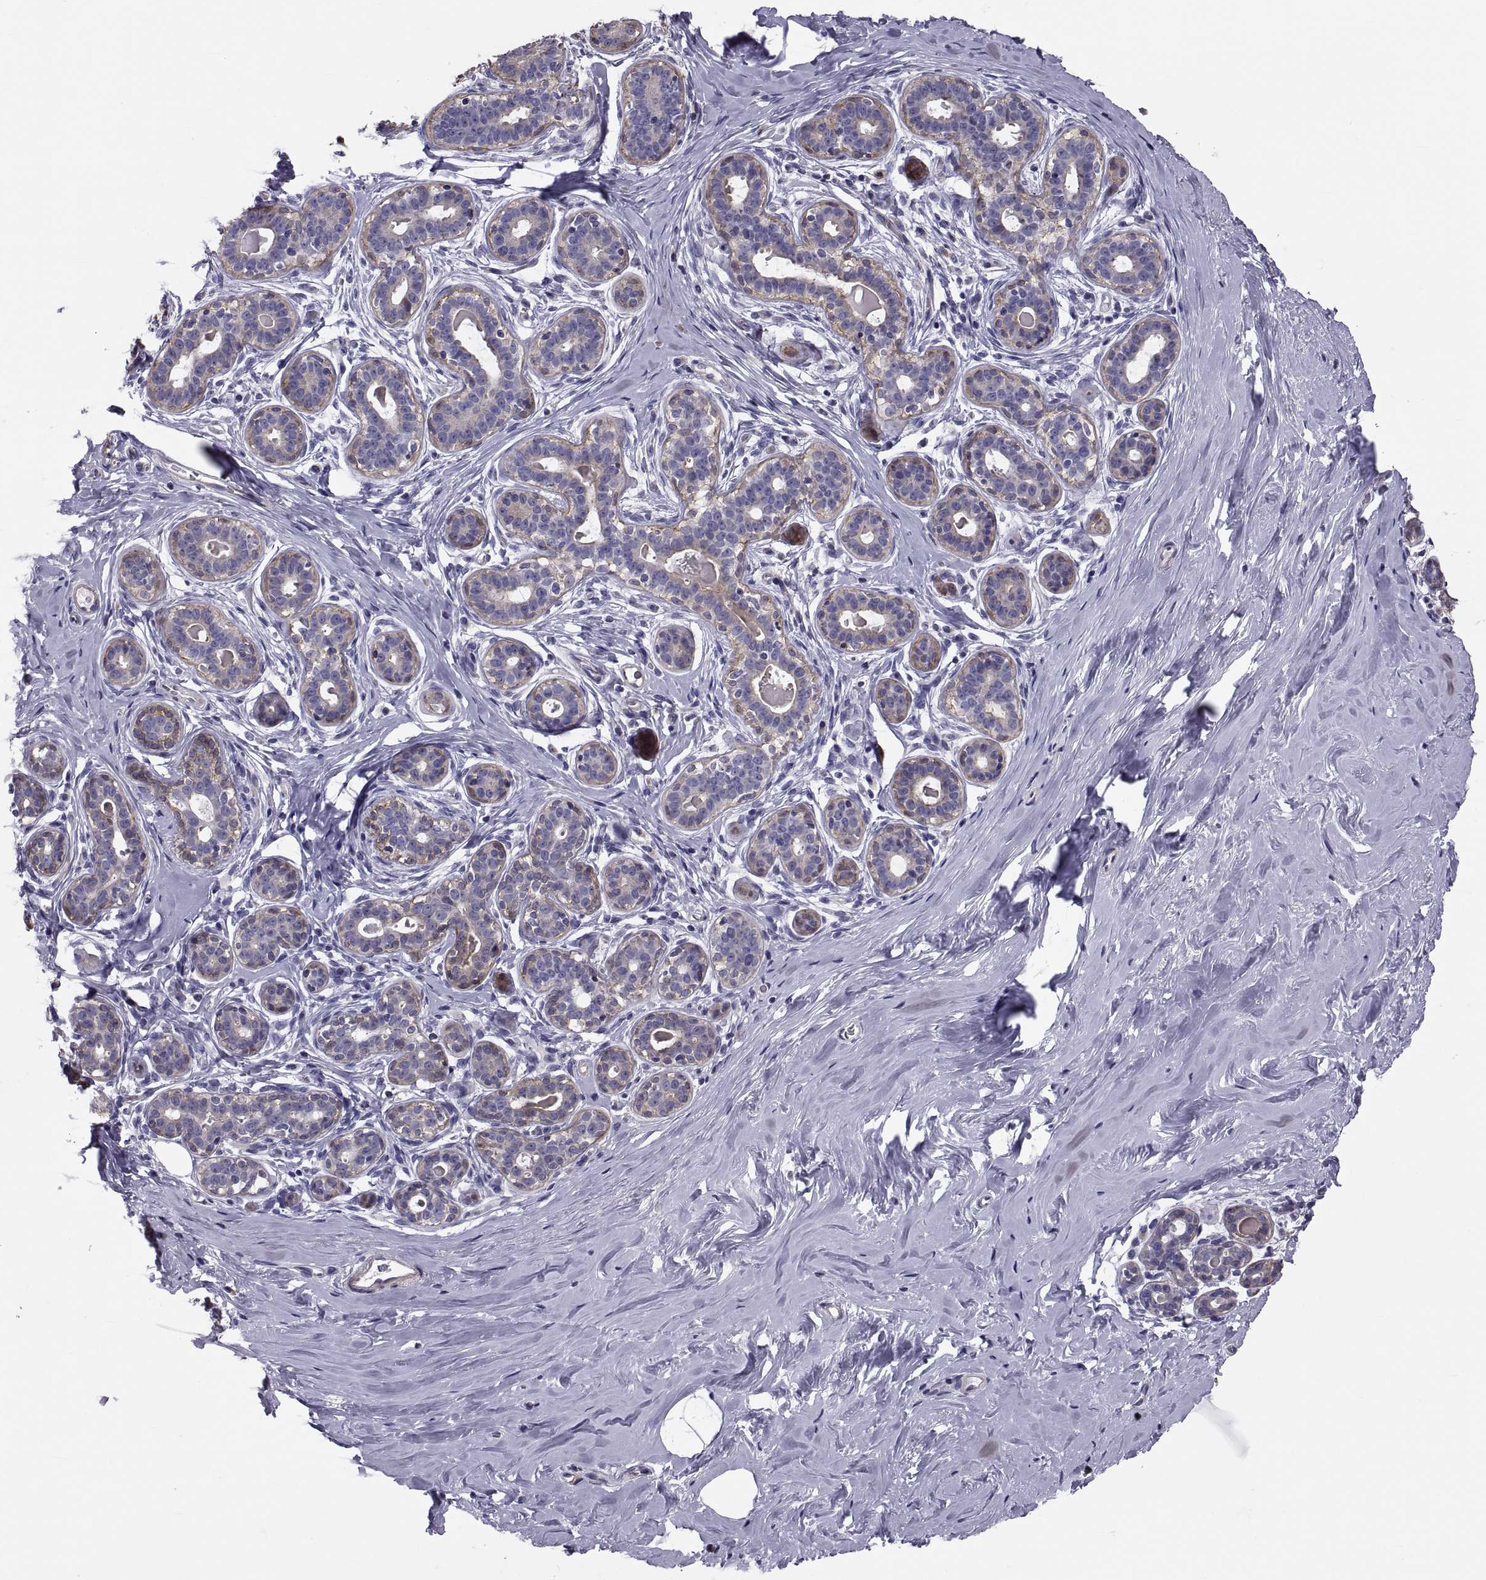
{"staining": {"intensity": "negative", "quantity": "none", "location": "none"}, "tissue": "breast", "cell_type": "Adipocytes", "image_type": "normal", "snomed": [{"axis": "morphology", "description": "Normal tissue, NOS"}, {"axis": "topography", "description": "Skin"}, {"axis": "topography", "description": "Breast"}], "caption": "IHC of unremarkable breast displays no expression in adipocytes.", "gene": "ANO1", "patient": {"sex": "female", "age": 43}}